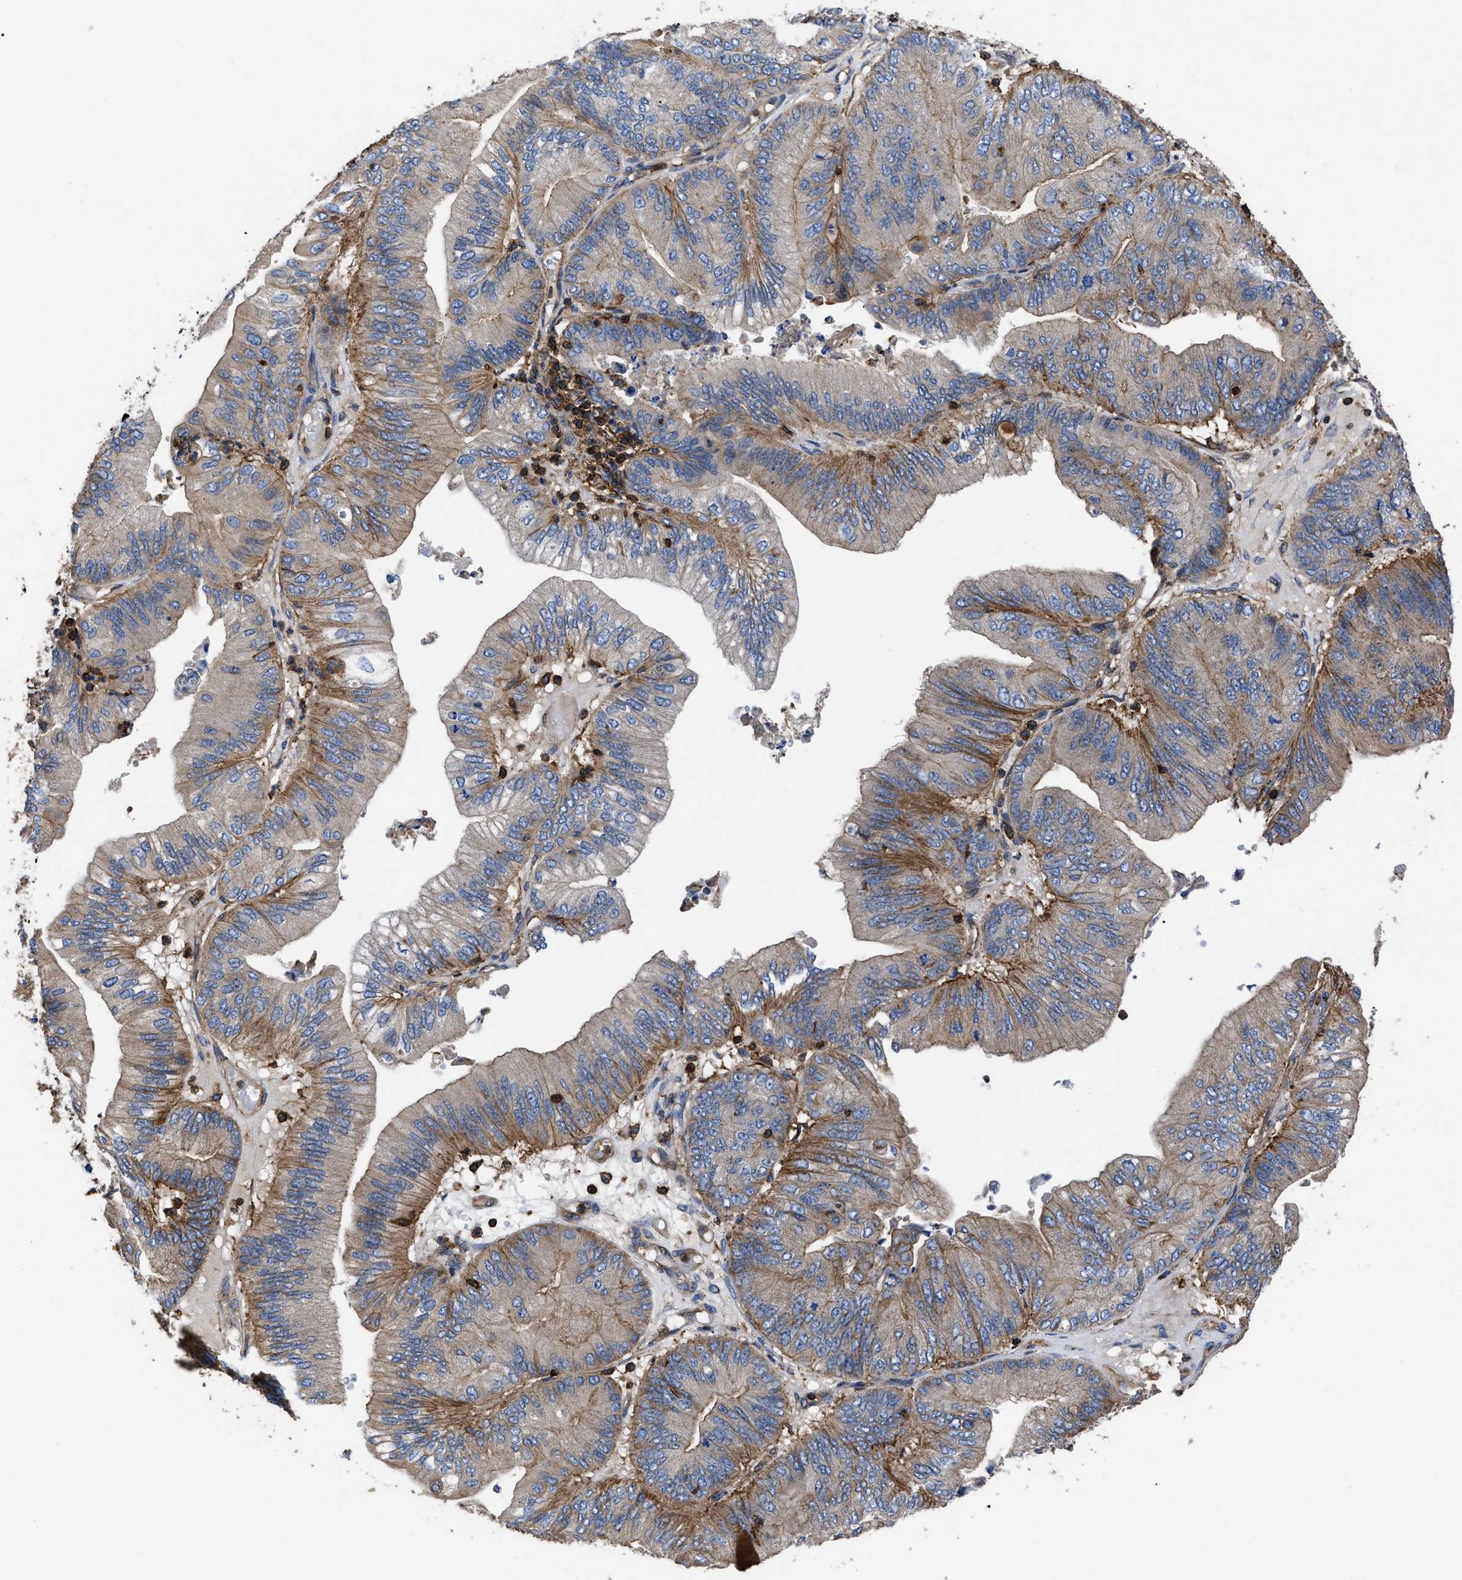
{"staining": {"intensity": "weak", "quantity": ">75%", "location": "cytoplasmic/membranous"}, "tissue": "ovarian cancer", "cell_type": "Tumor cells", "image_type": "cancer", "snomed": [{"axis": "morphology", "description": "Cystadenocarcinoma, mucinous, NOS"}, {"axis": "topography", "description": "Ovary"}], "caption": "Protein positivity by immunohistochemistry displays weak cytoplasmic/membranous expression in approximately >75% of tumor cells in ovarian cancer (mucinous cystadenocarcinoma). Immunohistochemistry stains the protein of interest in brown and the nuclei are stained blue.", "gene": "SCUBE2", "patient": {"sex": "female", "age": 61}}